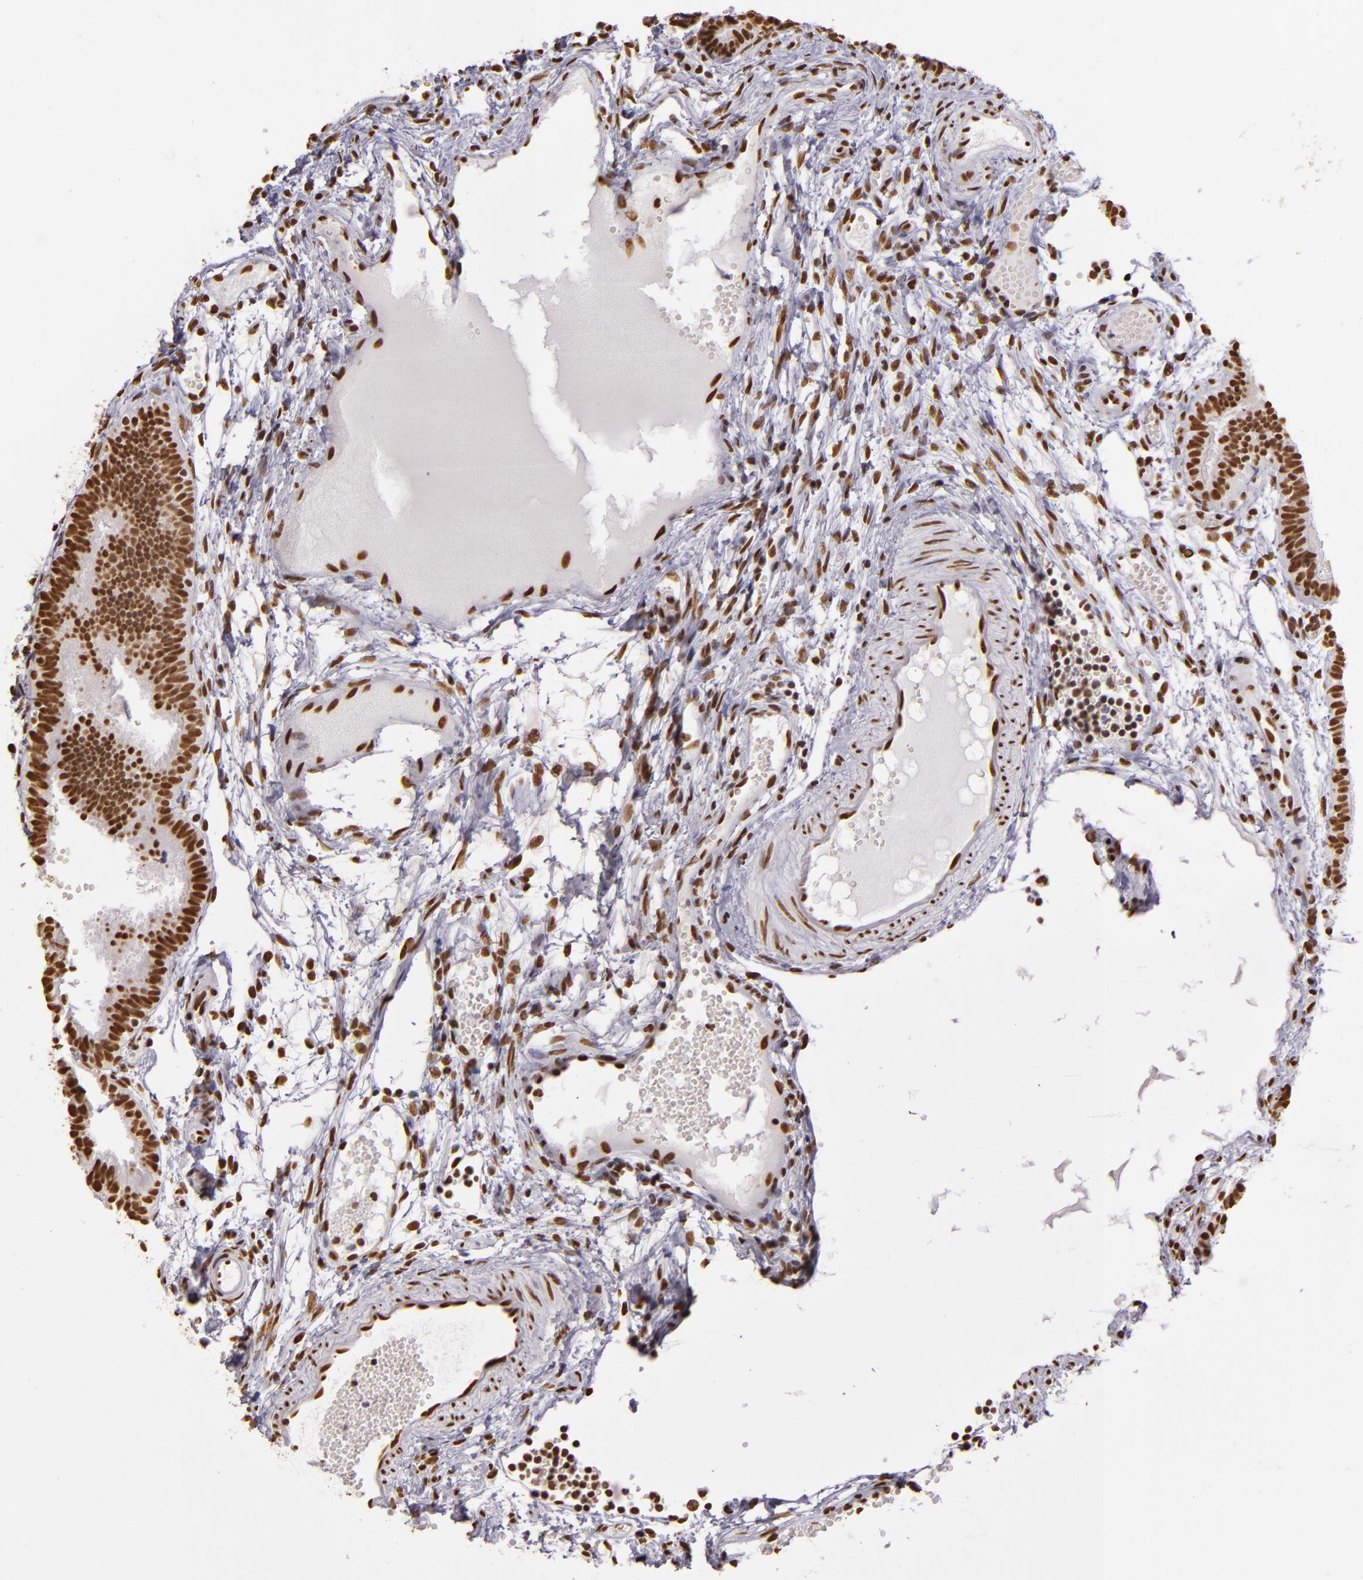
{"staining": {"intensity": "moderate", "quantity": ">75%", "location": "nuclear"}, "tissue": "fallopian tube", "cell_type": "Glandular cells", "image_type": "normal", "snomed": [{"axis": "morphology", "description": "Normal tissue, NOS"}, {"axis": "topography", "description": "Fallopian tube"}], "caption": "Moderate nuclear protein staining is identified in about >75% of glandular cells in fallopian tube.", "gene": "PAPOLA", "patient": {"sex": "female", "age": 29}}